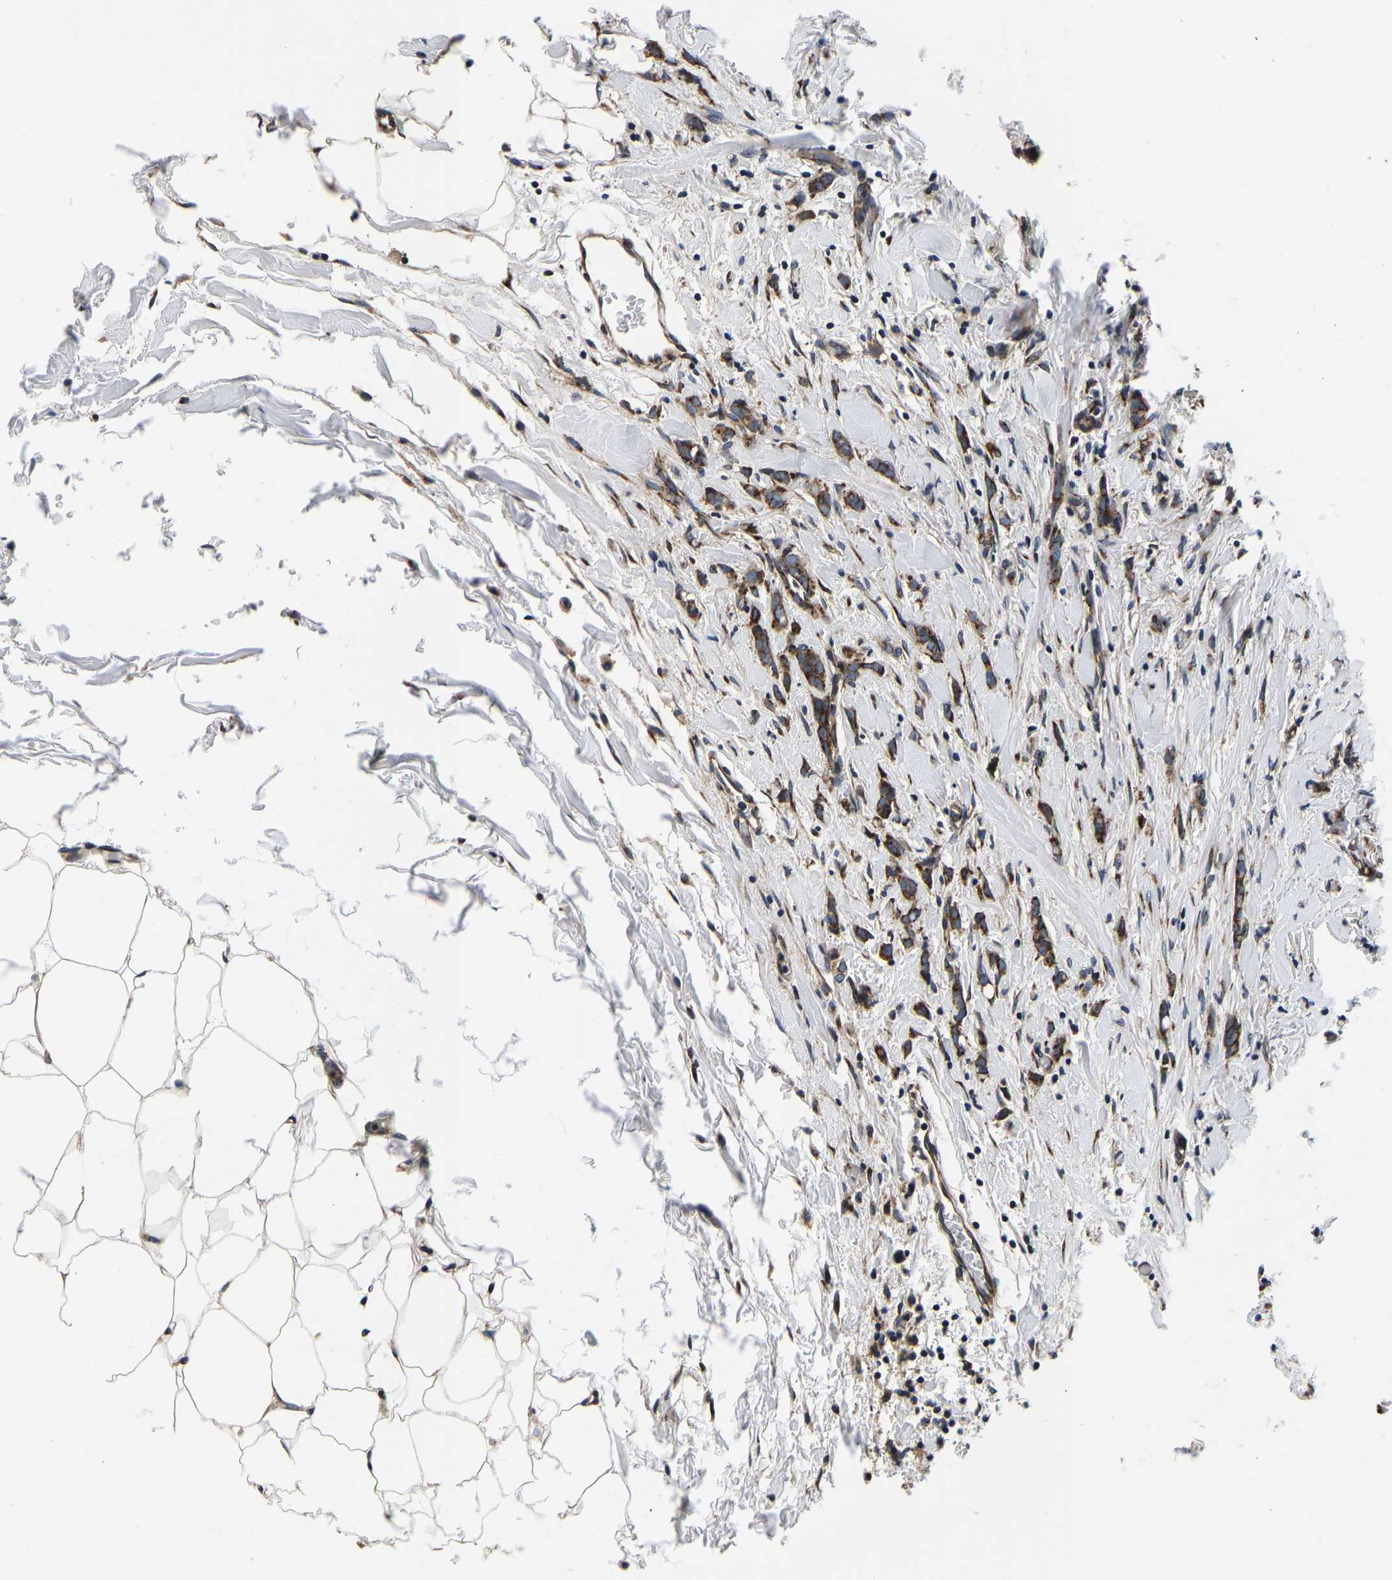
{"staining": {"intensity": "strong", "quantity": ">75%", "location": "cytoplasmic/membranous"}, "tissue": "breast cancer", "cell_type": "Tumor cells", "image_type": "cancer", "snomed": [{"axis": "morphology", "description": "Lobular carcinoma, in situ"}, {"axis": "morphology", "description": "Lobular carcinoma"}, {"axis": "topography", "description": "Breast"}], "caption": "High-magnification brightfield microscopy of lobular carcinoma in situ (breast) stained with DAB (brown) and counterstained with hematoxylin (blue). tumor cells exhibit strong cytoplasmic/membranous expression is present in about>75% of cells. (DAB IHC, brown staining for protein, blue staining for nuclei).", "gene": "RABAC1", "patient": {"sex": "female", "age": 41}}